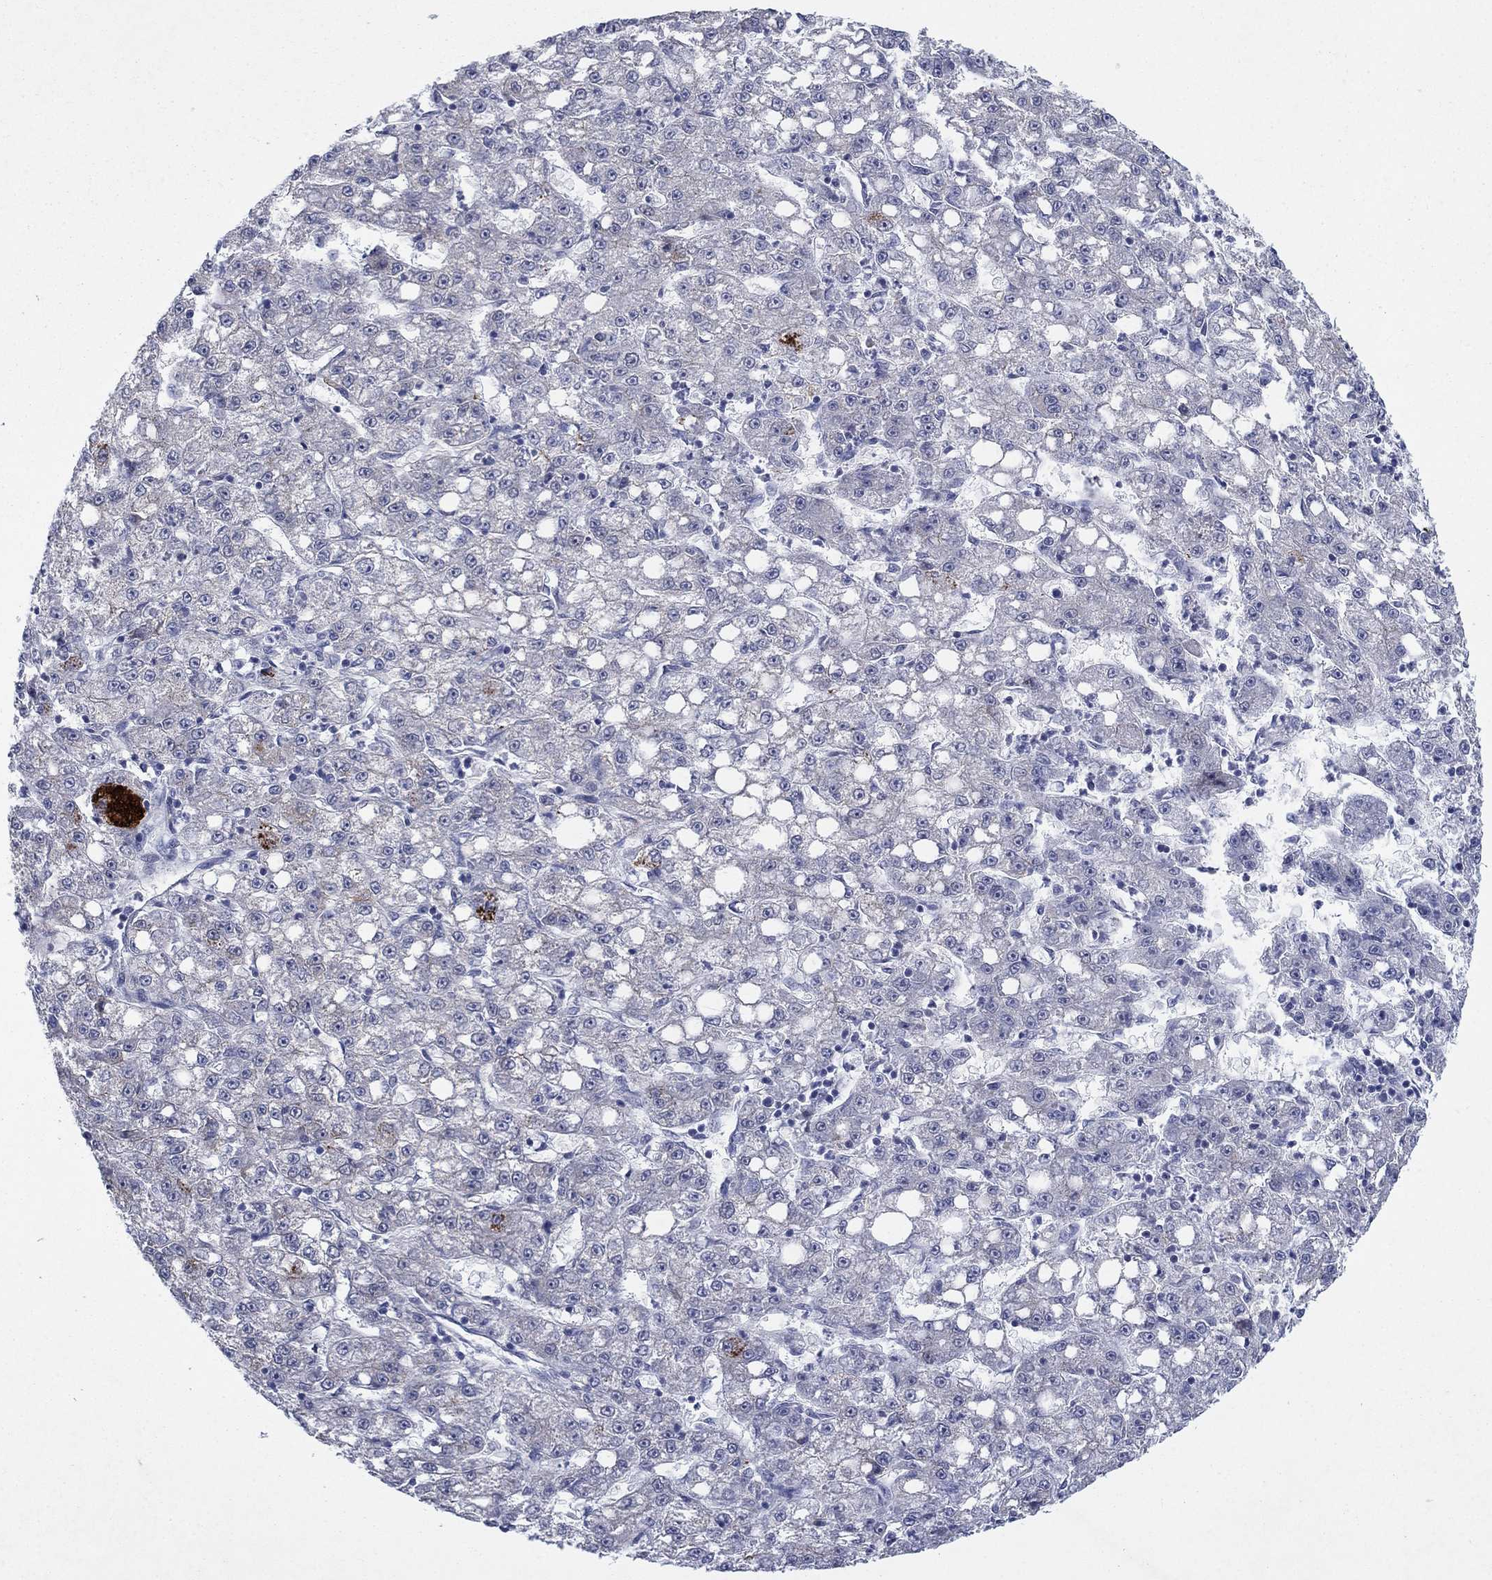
{"staining": {"intensity": "negative", "quantity": "none", "location": "none"}, "tissue": "liver cancer", "cell_type": "Tumor cells", "image_type": "cancer", "snomed": [{"axis": "morphology", "description": "Carcinoma, Hepatocellular, NOS"}, {"axis": "topography", "description": "Liver"}], "caption": "Immunohistochemistry (IHC) histopathology image of liver cancer (hepatocellular carcinoma) stained for a protein (brown), which reveals no staining in tumor cells.", "gene": "SDC1", "patient": {"sex": "female", "age": 65}}